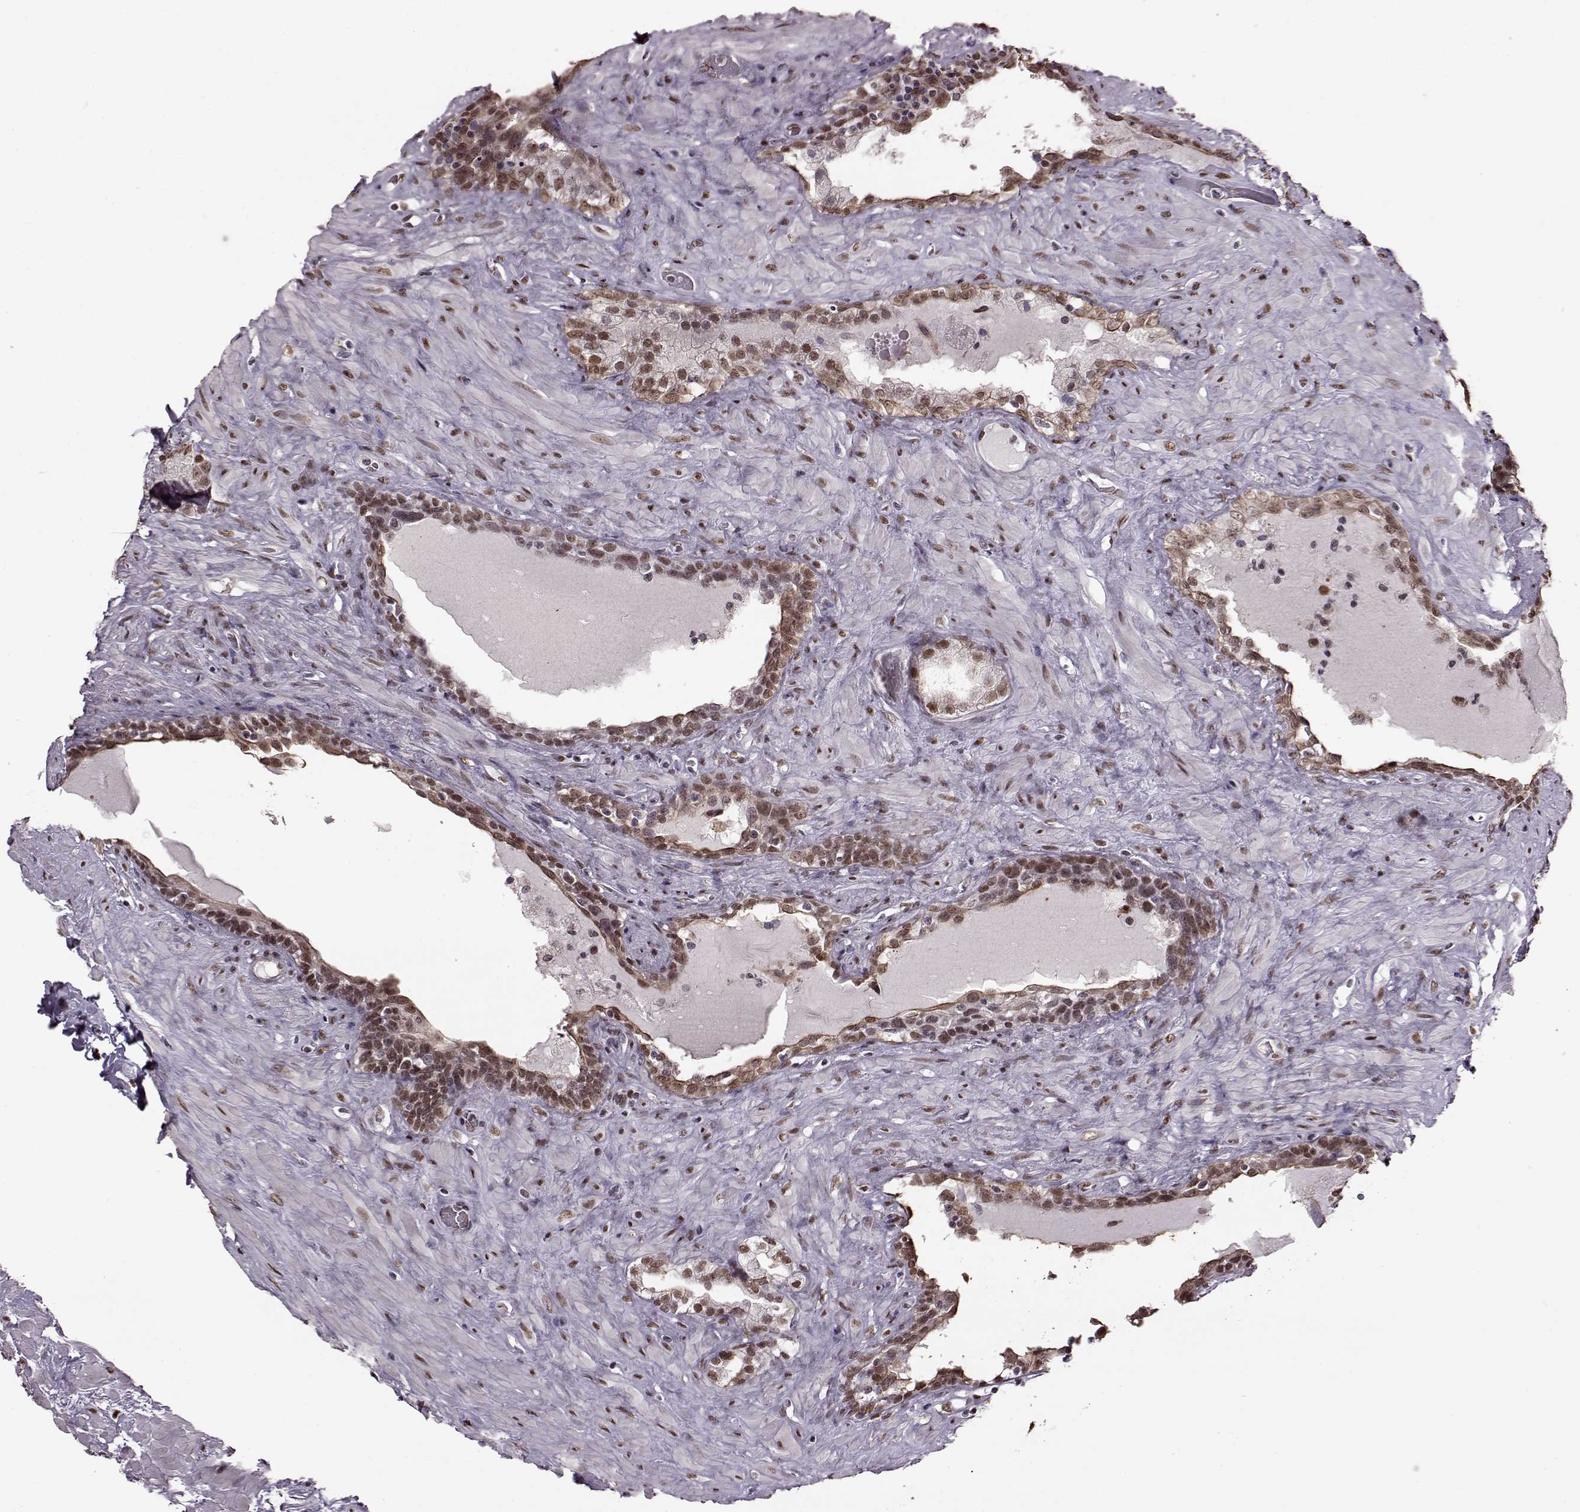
{"staining": {"intensity": "weak", "quantity": ">75%", "location": "nuclear"}, "tissue": "prostate", "cell_type": "Glandular cells", "image_type": "normal", "snomed": [{"axis": "morphology", "description": "Normal tissue, NOS"}, {"axis": "topography", "description": "Prostate"}], "caption": "Immunohistochemical staining of benign prostate displays >75% levels of weak nuclear protein positivity in approximately >75% of glandular cells.", "gene": "FTO", "patient": {"sex": "male", "age": 48}}